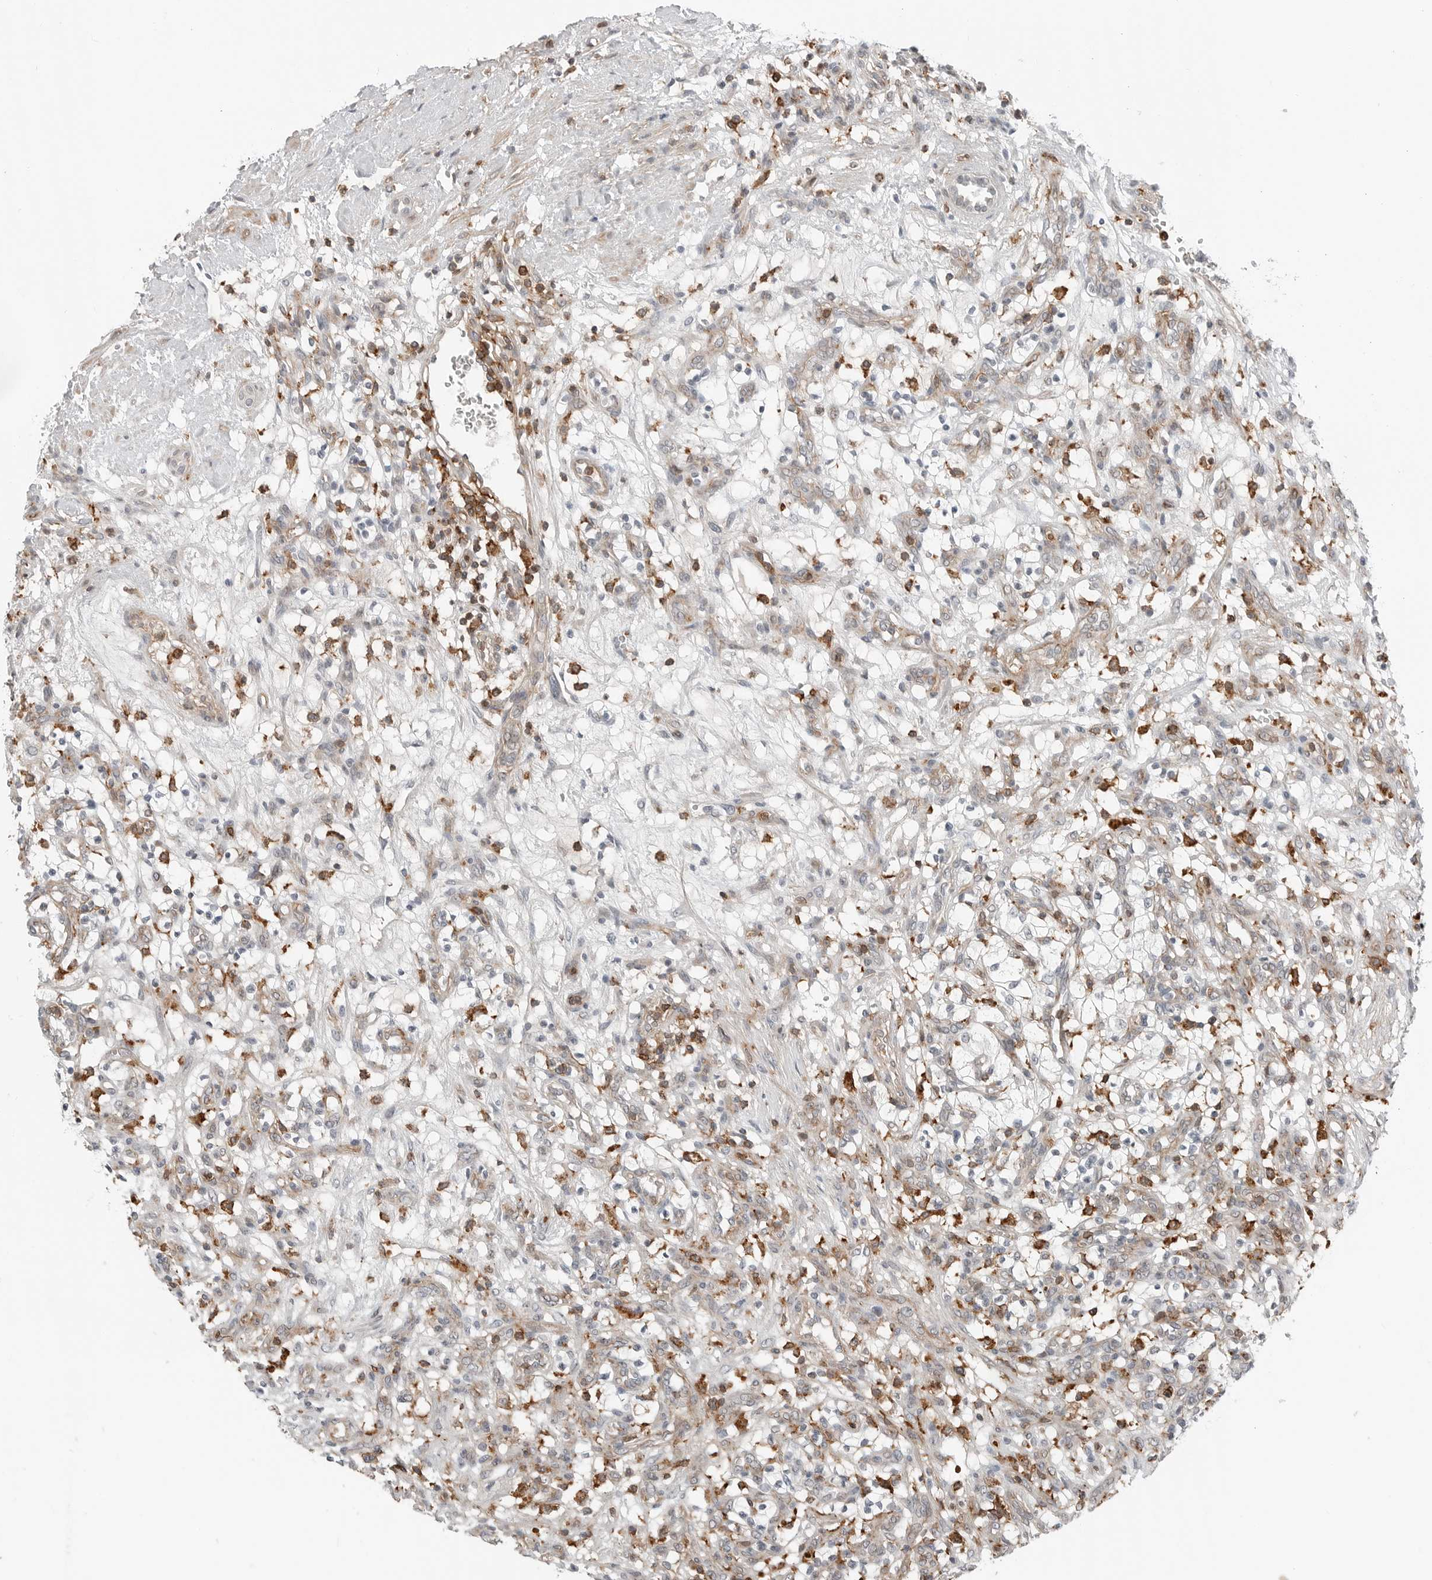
{"staining": {"intensity": "negative", "quantity": "none", "location": "none"}, "tissue": "renal cancer", "cell_type": "Tumor cells", "image_type": "cancer", "snomed": [{"axis": "morphology", "description": "Adenocarcinoma, NOS"}, {"axis": "topography", "description": "Kidney"}], "caption": "DAB immunohistochemical staining of human renal cancer (adenocarcinoma) demonstrates no significant expression in tumor cells. (Brightfield microscopy of DAB (3,3'-diaminobenzidine) immunohistochemistry at high magnification).", "gene": "LEFTY2", "patient": {"sex": "female", "age": 57}}